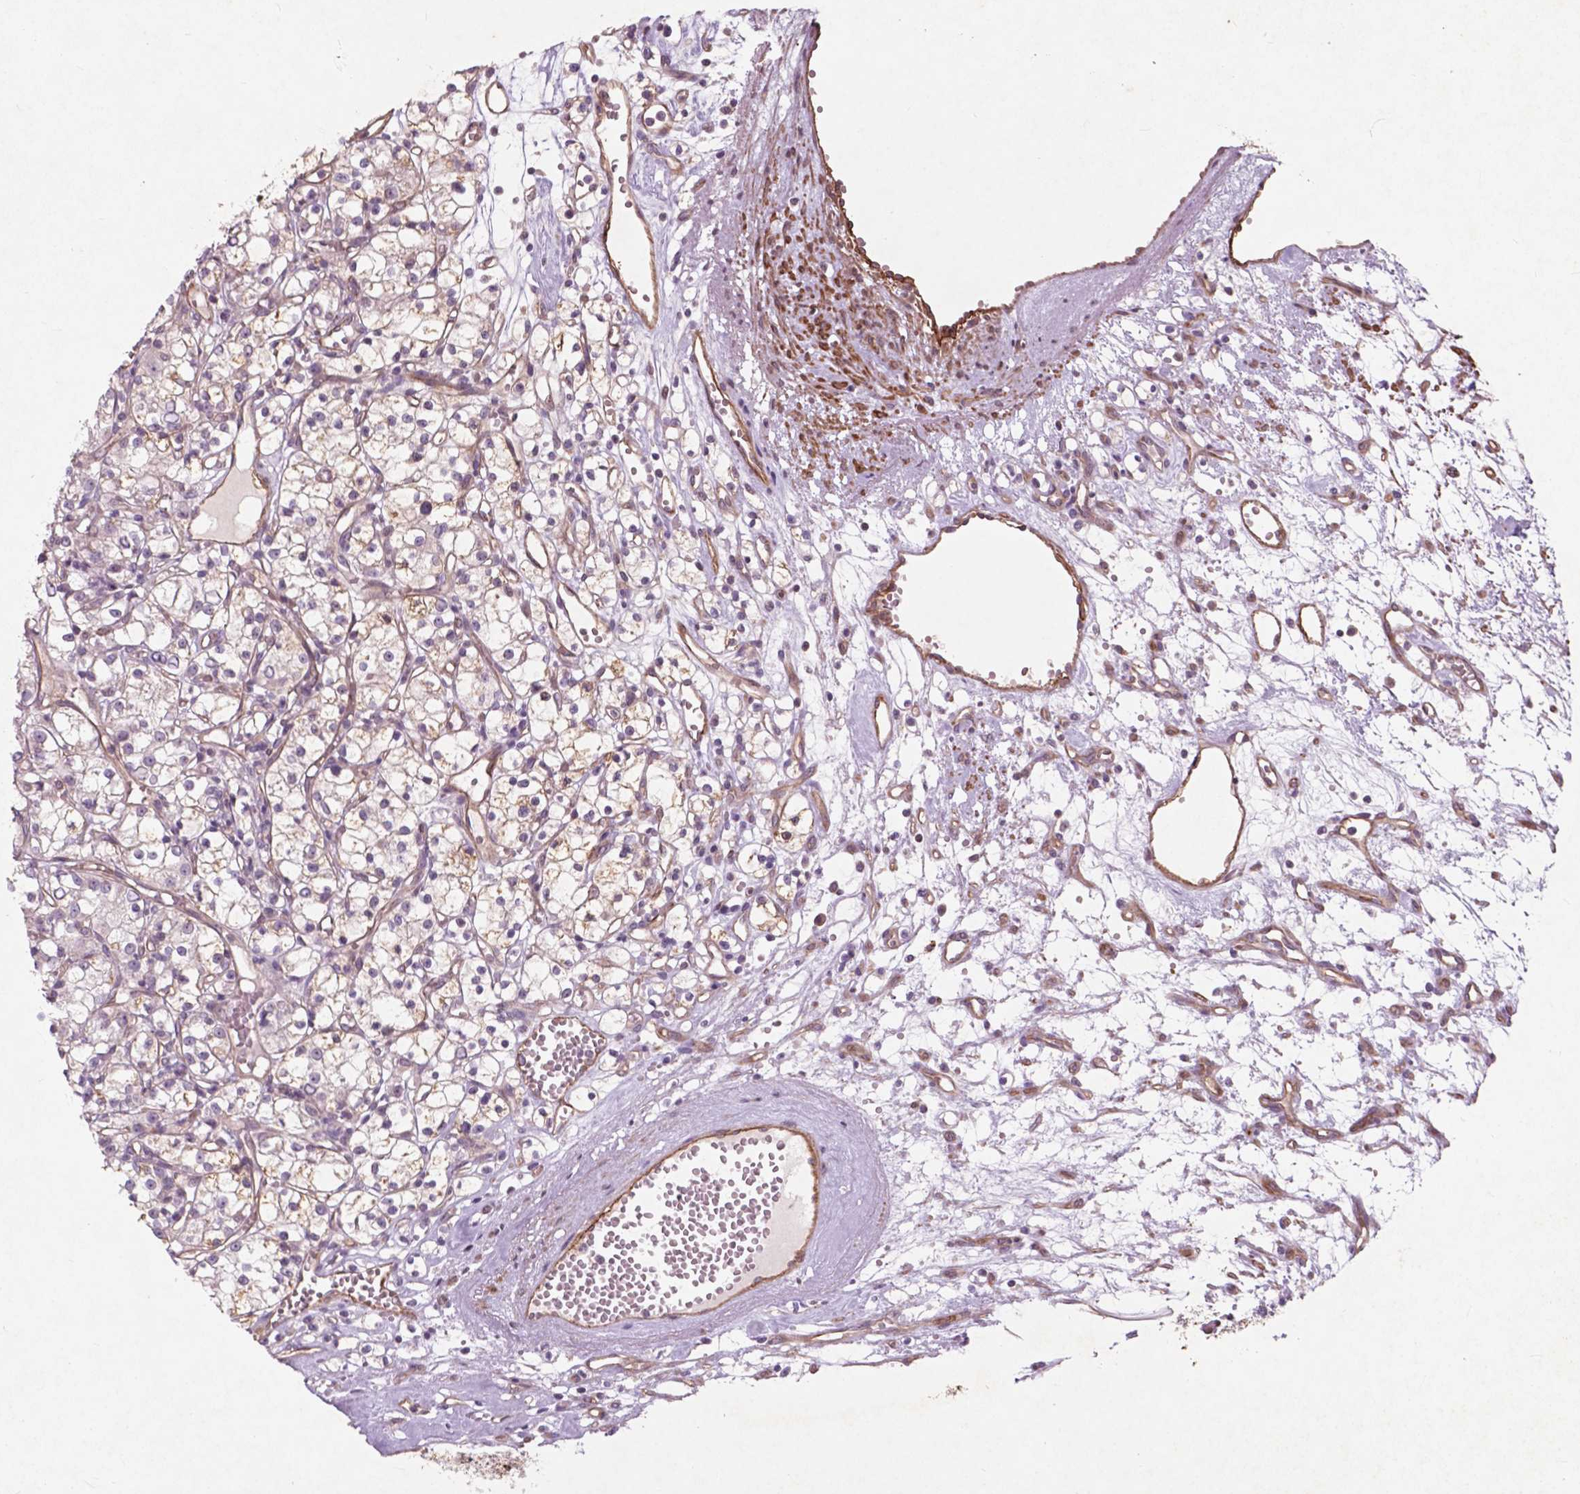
{"staining": {"intensity": "weak", "quantity": "<25%", "location": "cytoplasmic/membranous"}, "tissue": "renal cancer", "cell_type": "Tumor cells", "image_type": "cancer", "snomed": [{"axis": "morphology", "description": "Adenocarcinoma, NOS"}, {"axis": "topography", "description": "Kidney"}], "caption": "High power microscopy image of an IHC histopathology image of renal adenocarcinoma, revealing no significant expression in tumor cells.", "gene": "RFPL4B", "patient": {"sex": "female", "age": 59}}